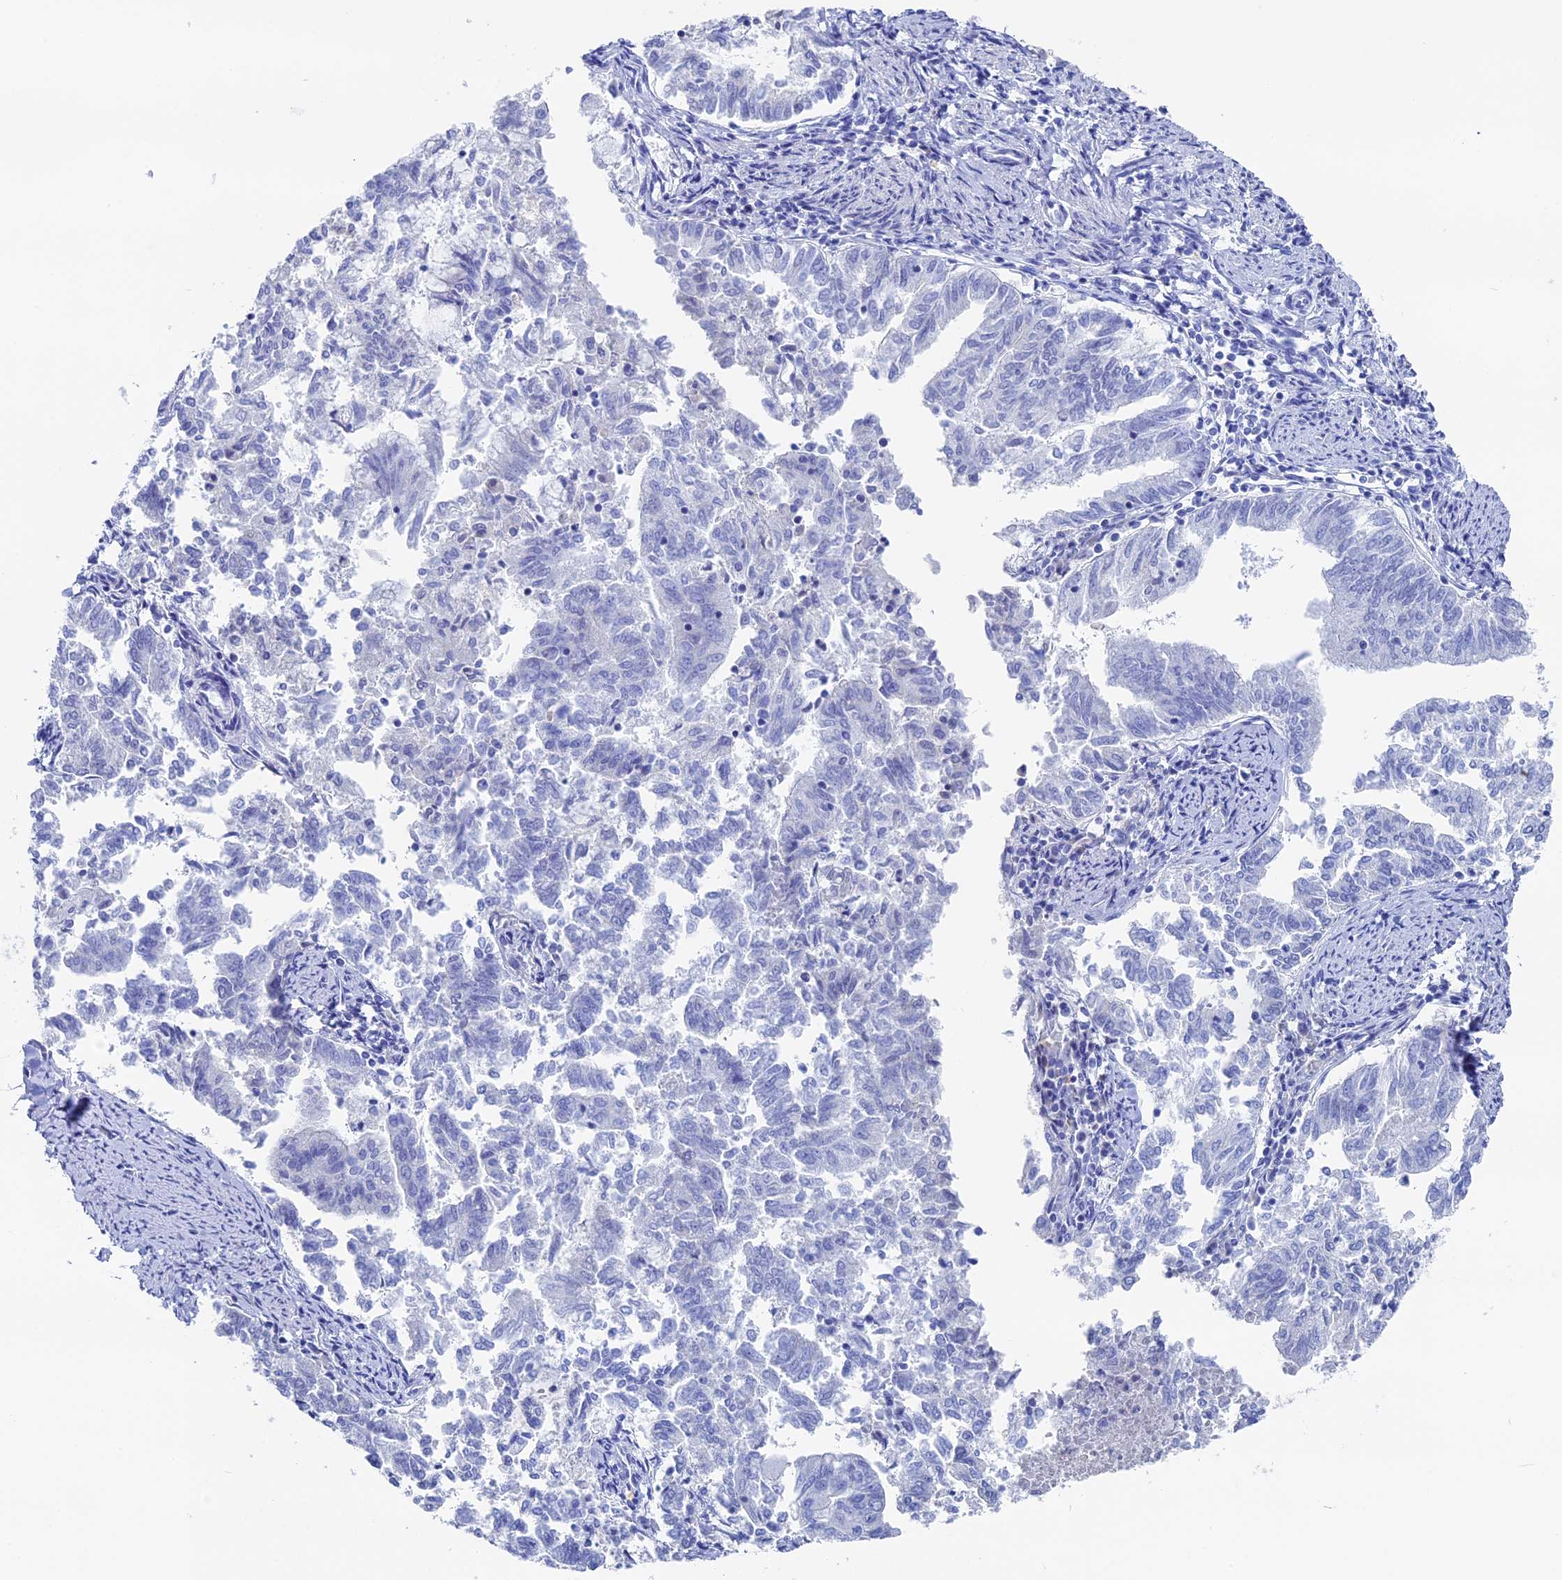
{"staining": {"intensity": "negative", "quantity": "none", "location": "none"}, "tissue": "endometrial cancer", "cell_type": "Tumor cells", "image_type": "cancer", "snomed": [{"axis": "morphology", "description": "Adenocarcinoma, NOS"}, {"axis": "topography", "description": "Endometrium"}], "caption": "Adenocarcinoma (endometrial) was stained to show a protein in brown. There is no significant expression in tumor cells. Nuclei are stained in blue.", "gene": "UNC119", "patient": {"sex": "female", "age": 79}}